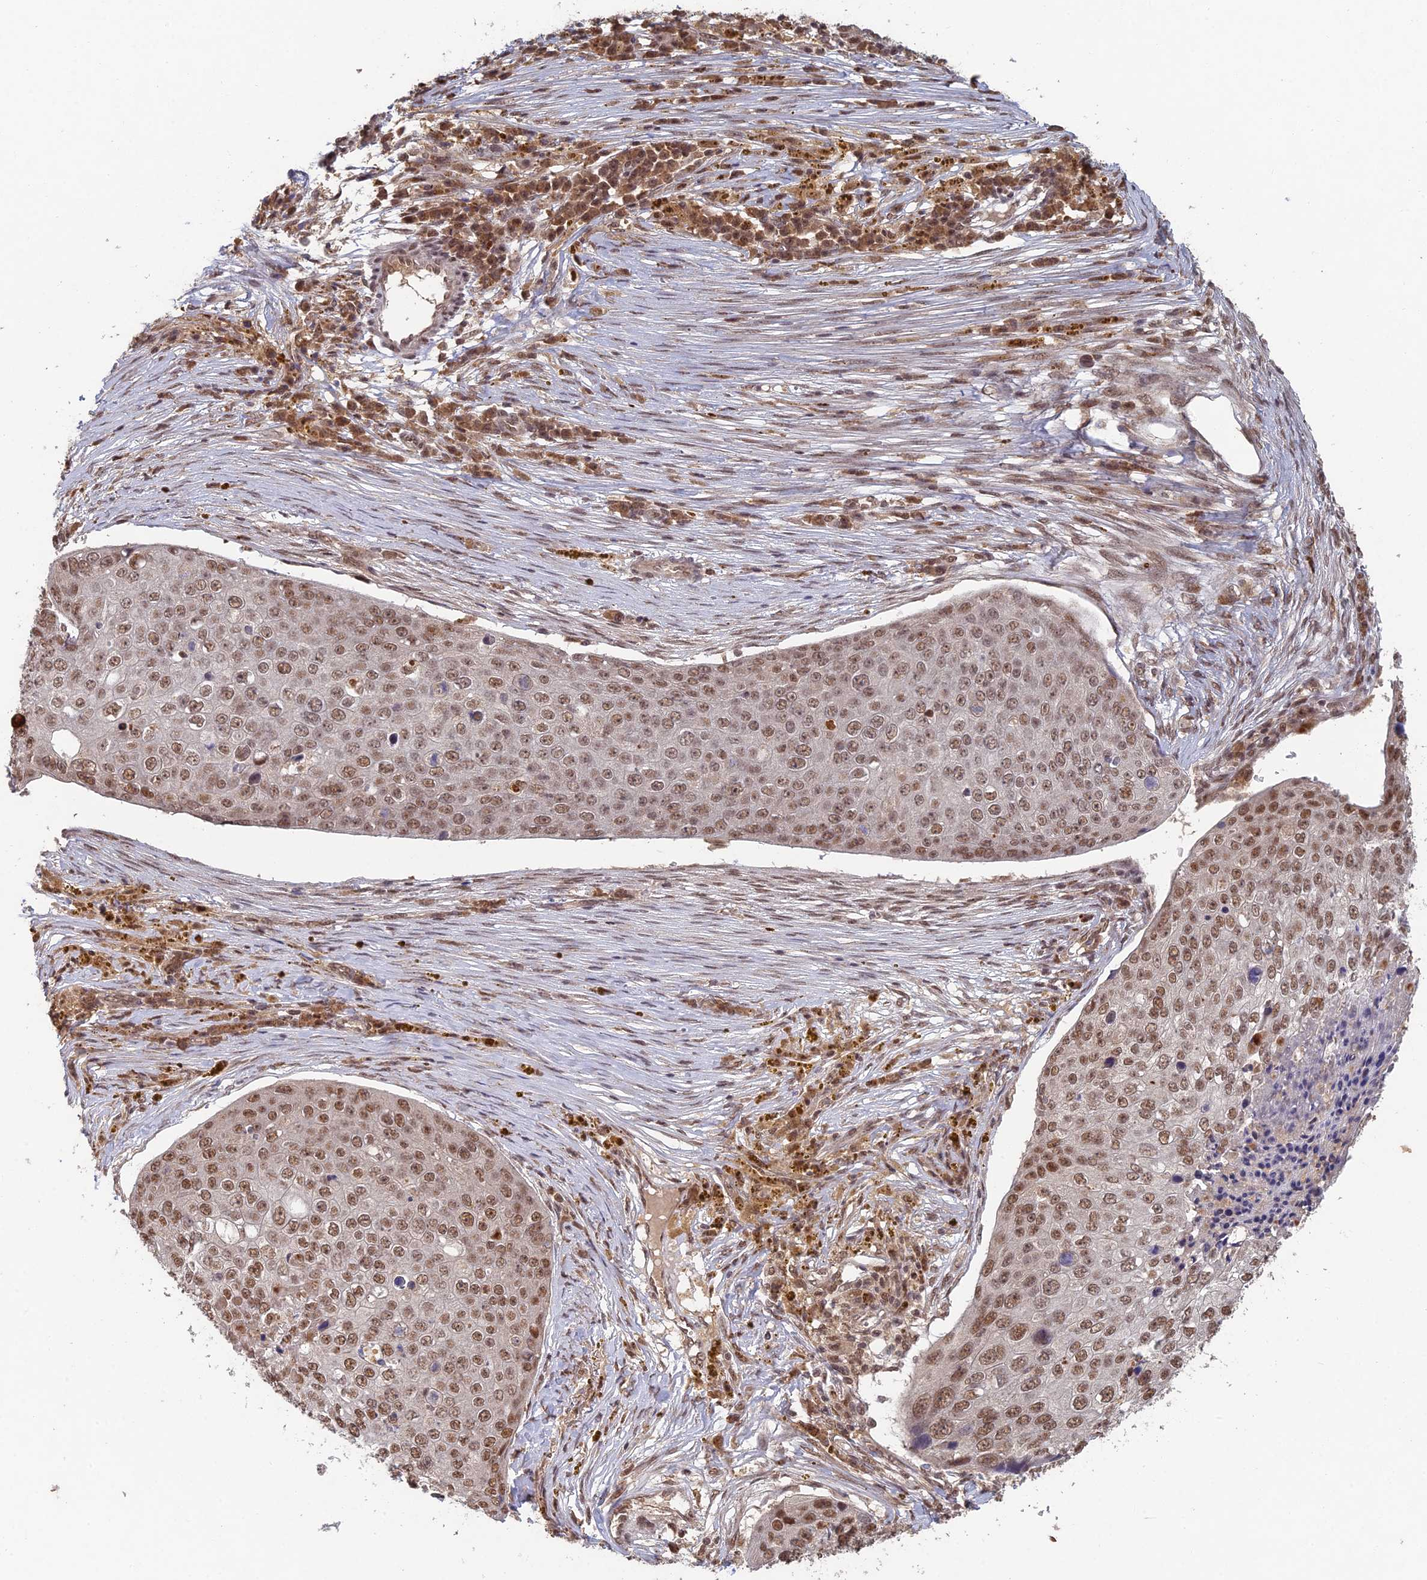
{"staining": {"intensity": "moderate", "quantity": ">75%", "location": "nuclear"}, "tissue": "skin cancer", "cell_type": "Tumor cells", "image_type": "cancer", "snomed": [{"axis": "morphology", "description": "Squamous cell carcinoma, NOS"}, {"axis": "topography", "description": "Skin"}], "caption": "An immunohistochemistry micrograph of neoplastic tissue is shown. Protein staining in brown highlights moderate nuclear positivity in skin squamous cell carcinoma within tumor cells.", "gene": "RANBP3", "patient": {"sex": "male", "age": 71}}